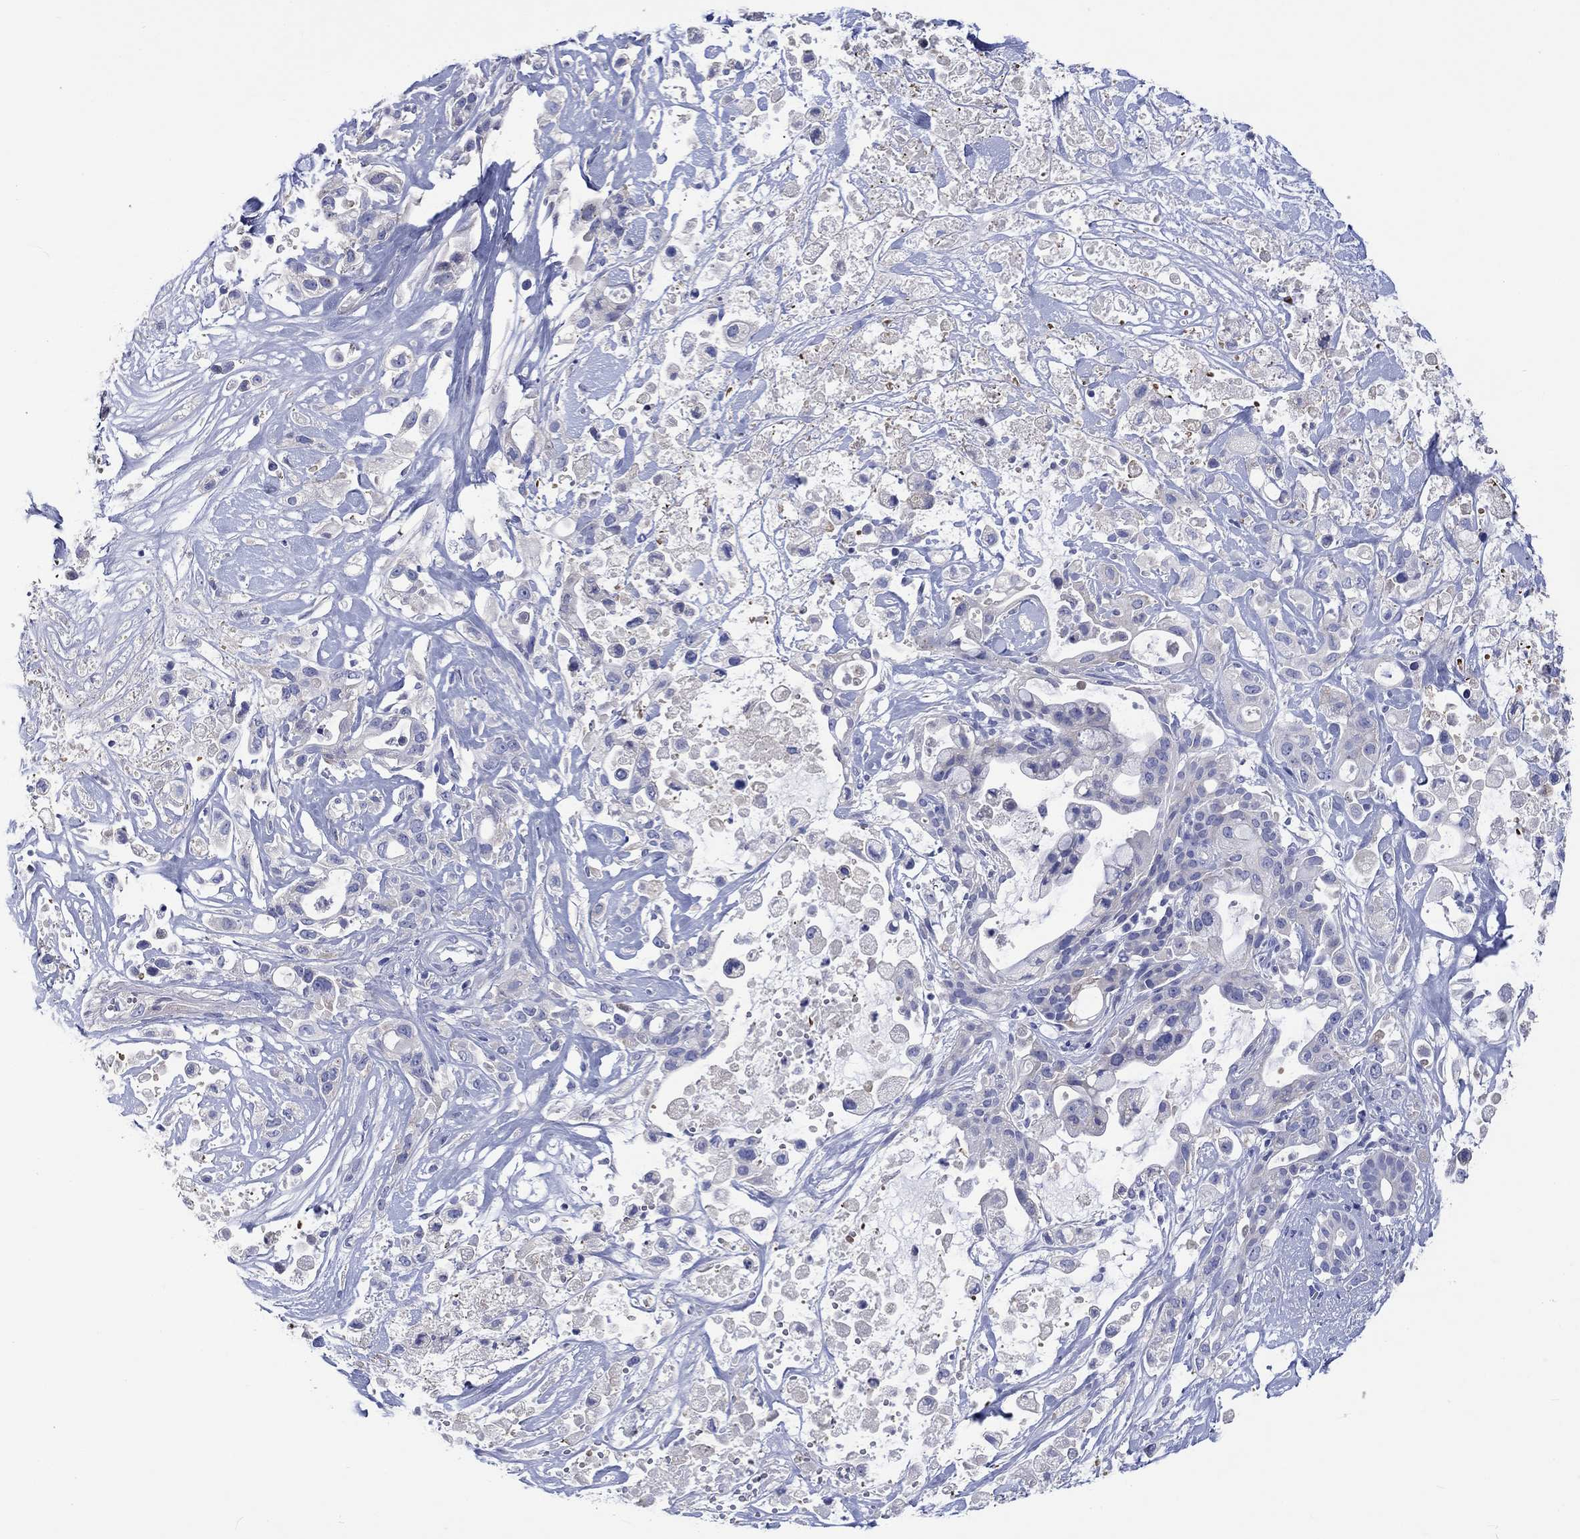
{"staining": {"intensity": "negative", "quantity": "none", "location": "none"}, "tissue": "pancreatic cancer", "cell_type": "Tumor cells", "image_type": "cancer", "snomed": [{"axis": "morphology", "description": "Adenocarcinoma, NOS"}, {"axis": "topography", "description": "Pancreas"}], "caption": "IHC of human adenocarcinoma (pancreatic) reveals no expression in tumor cells. Nuclei are stained in blue.", "gene": "TOMM20L", "patient": {"sex": "male", "age": 44}}